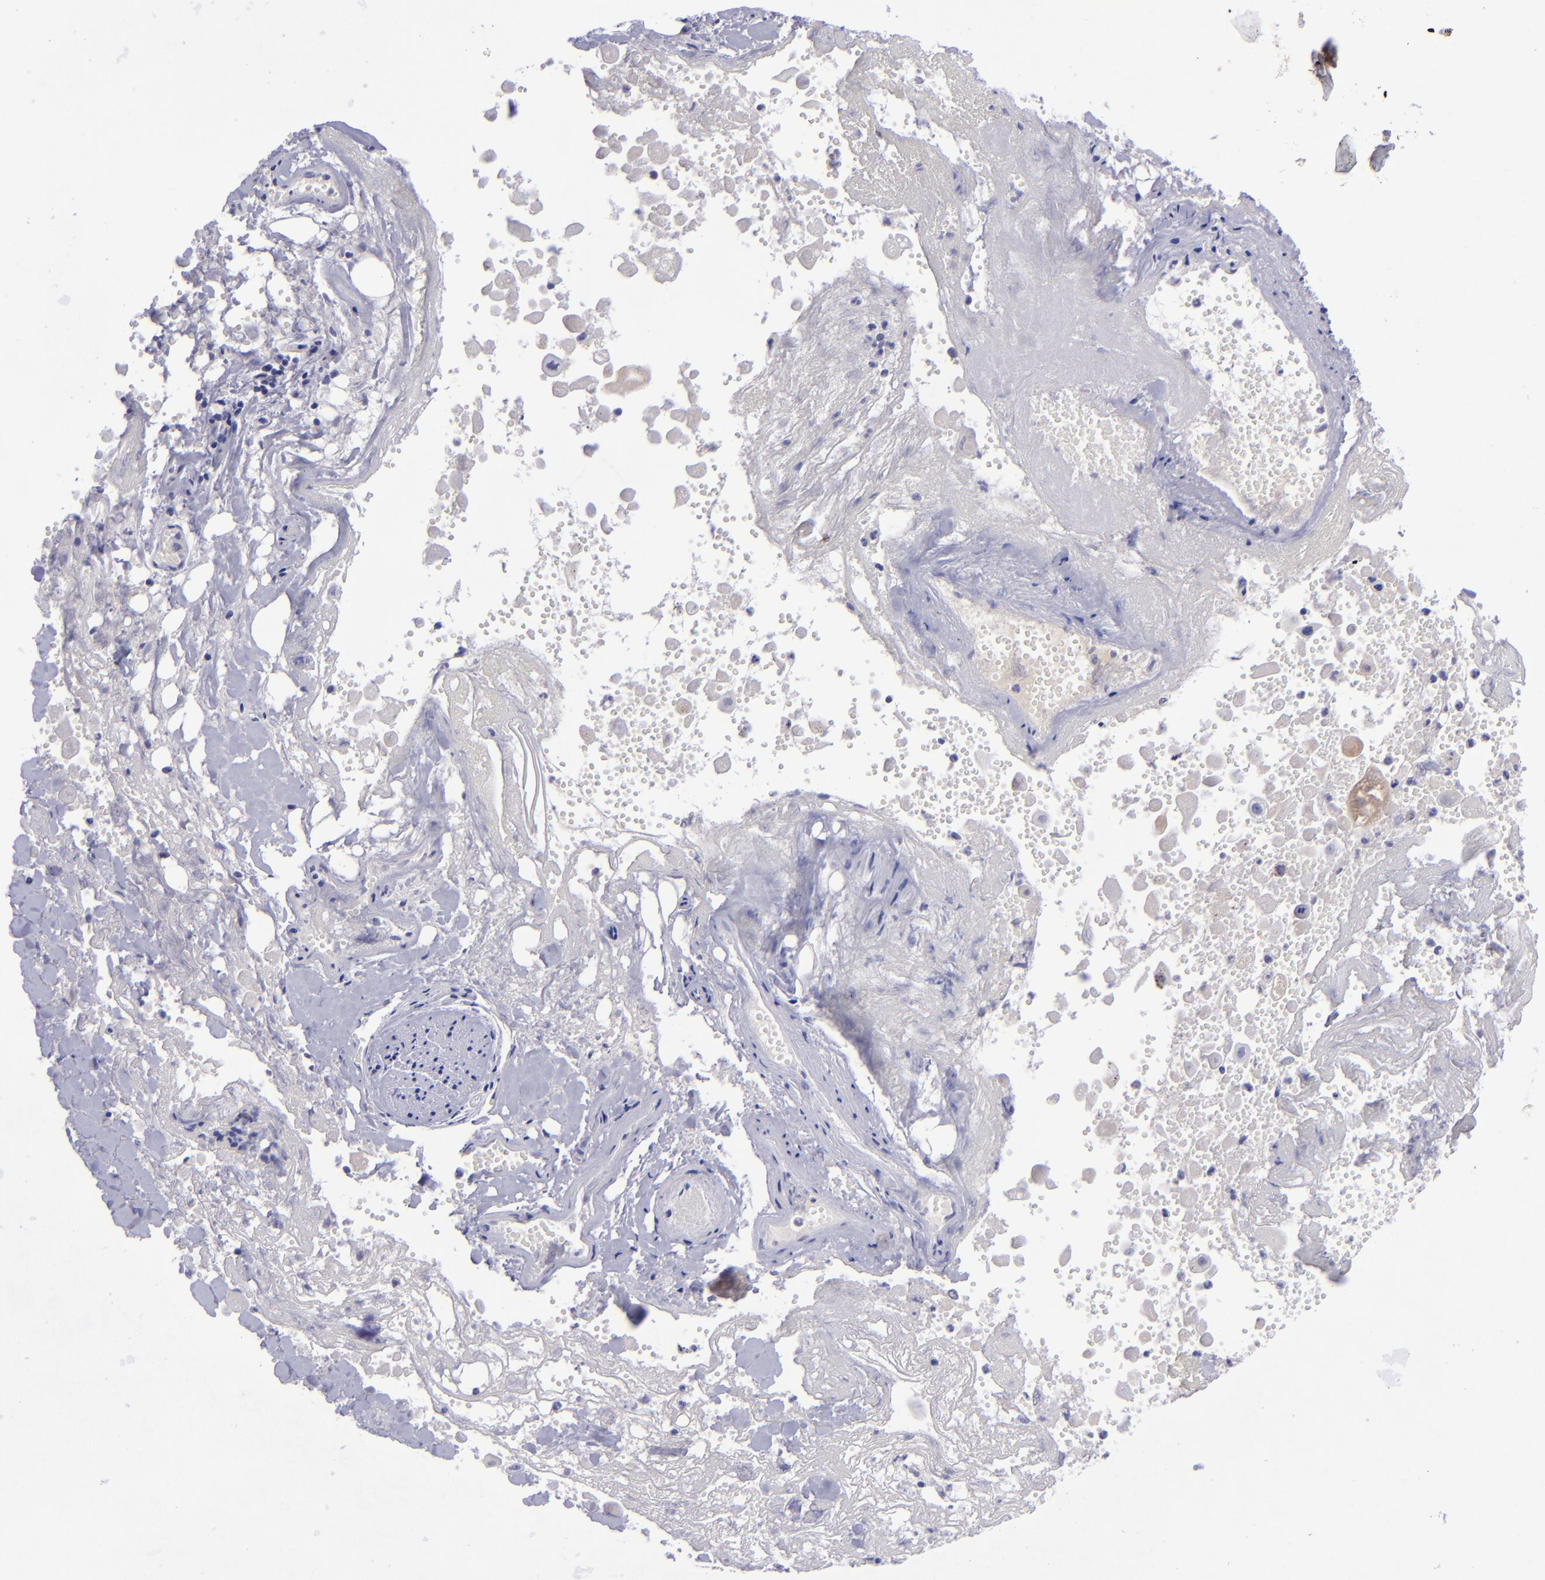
{"staining": {"intensity": "negative", "quantity": "none", "location": "none"}, "tissue": "lung cancer", "cell_type": "Tumor cells", "image_type": "cancer", "snomed": [{"axis": "morphology", "description": "Adenocarcinoma, NOS"}, {"axis": "topography", "description": "Lung"}], "caption": "Immunohistochemistry (IHC) histopathology image of neoplastic tissue: human lung cancer (adenocarcinoma) stained with DAB demonstrates no significant protein staining in tumor cells.", "gene": "POU2F2", "patient": {"sex": "male", "age": 60}}